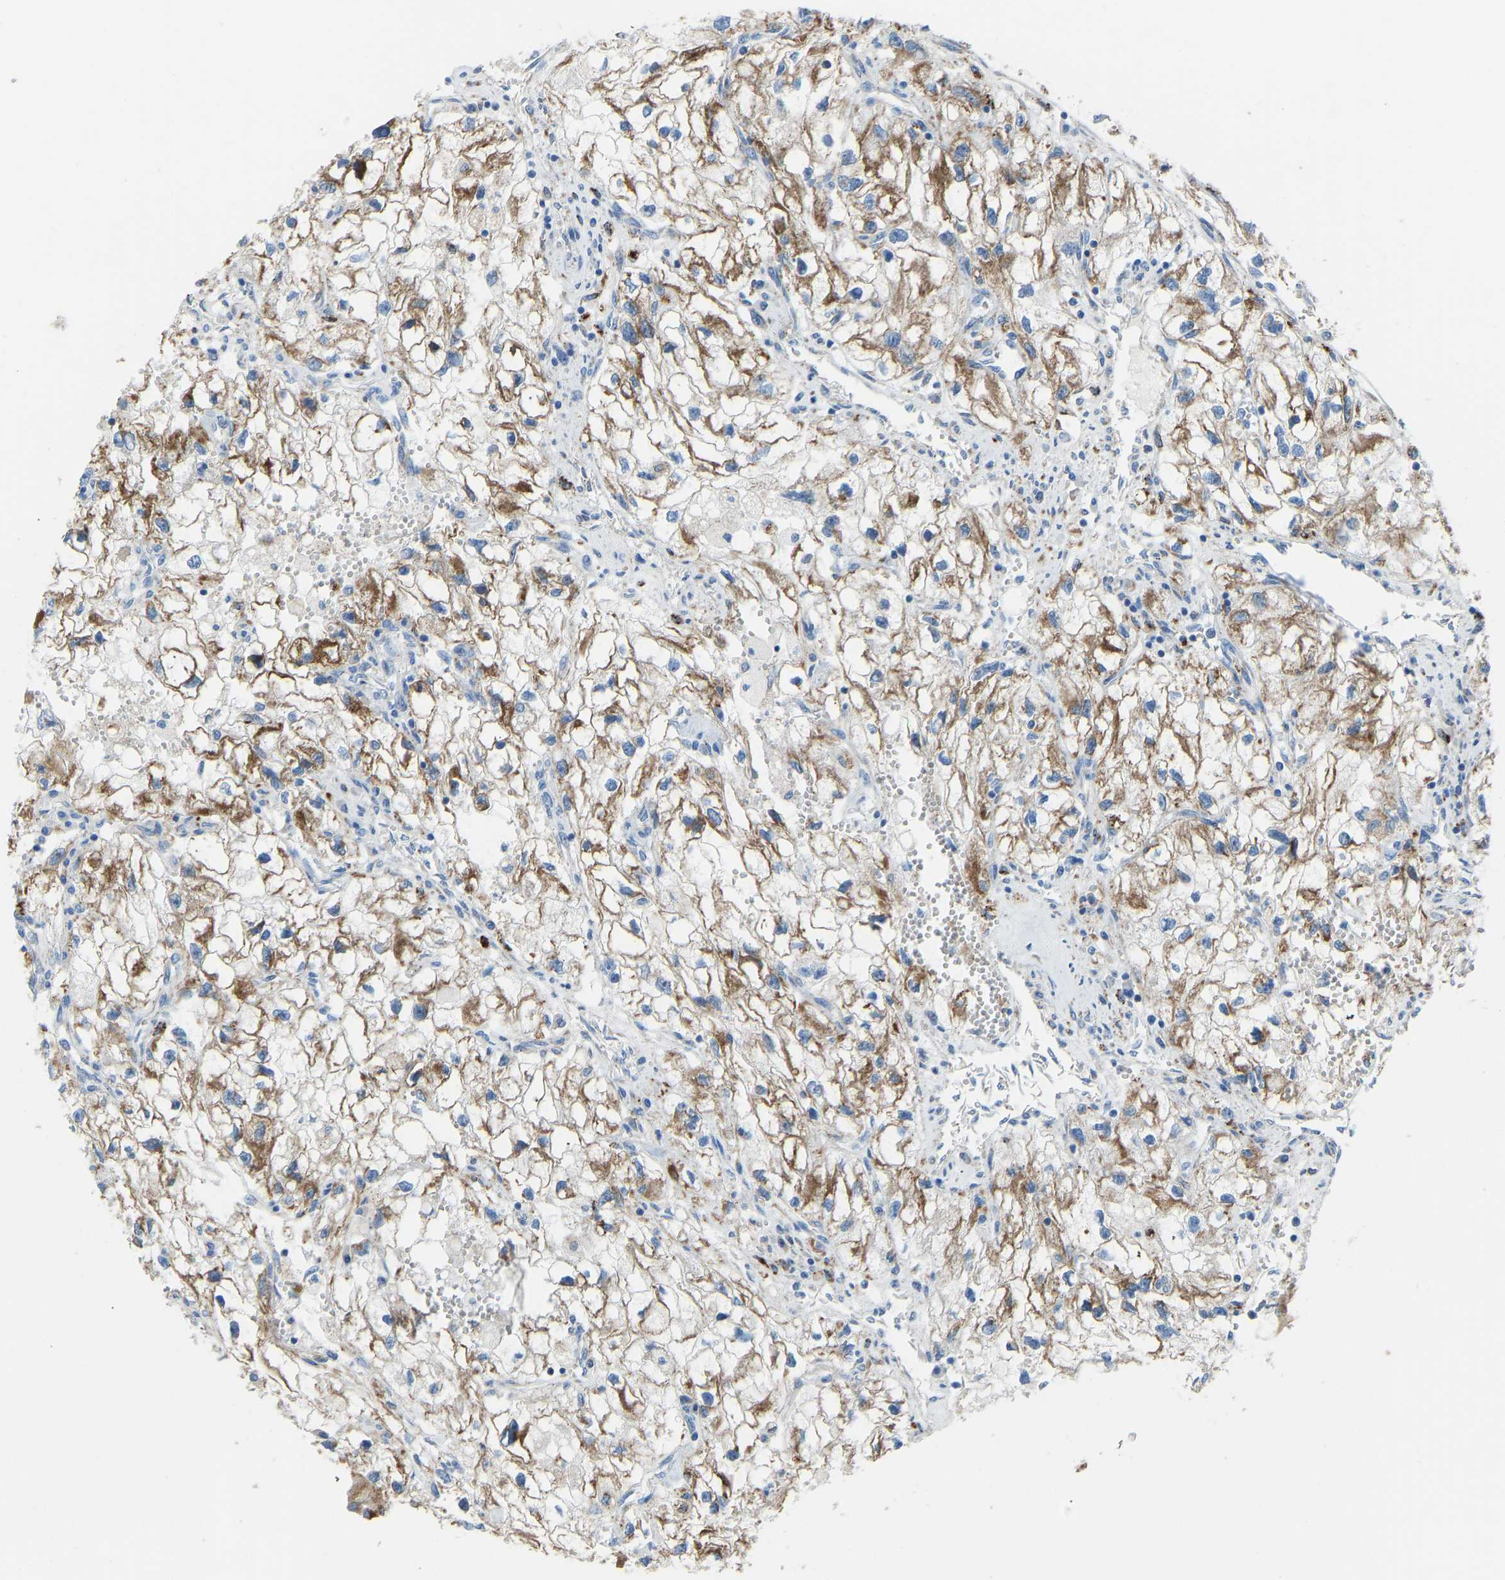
{"staining": {"intensity": "moderate", "quantity": ">75%", "location": "cytoplasmic/membranous"}, "tissue": "renal cancer", "cell_type": "Tumor cells", "image_type": "cancer", "snomed": [{"axis": "morphology", "description": "Adenocarcinoma, NOS"}, {"axis": "topography", "description": "Kidney"}], "caption": "Human adenocarcinoma (renal) stained with a brown dye demonstrates moderate cytoplasmic/membranous positive expression in about >75% of tumor cells.", "gene": "SMIM20", "patient": {"sex": "female", "age": 70}}